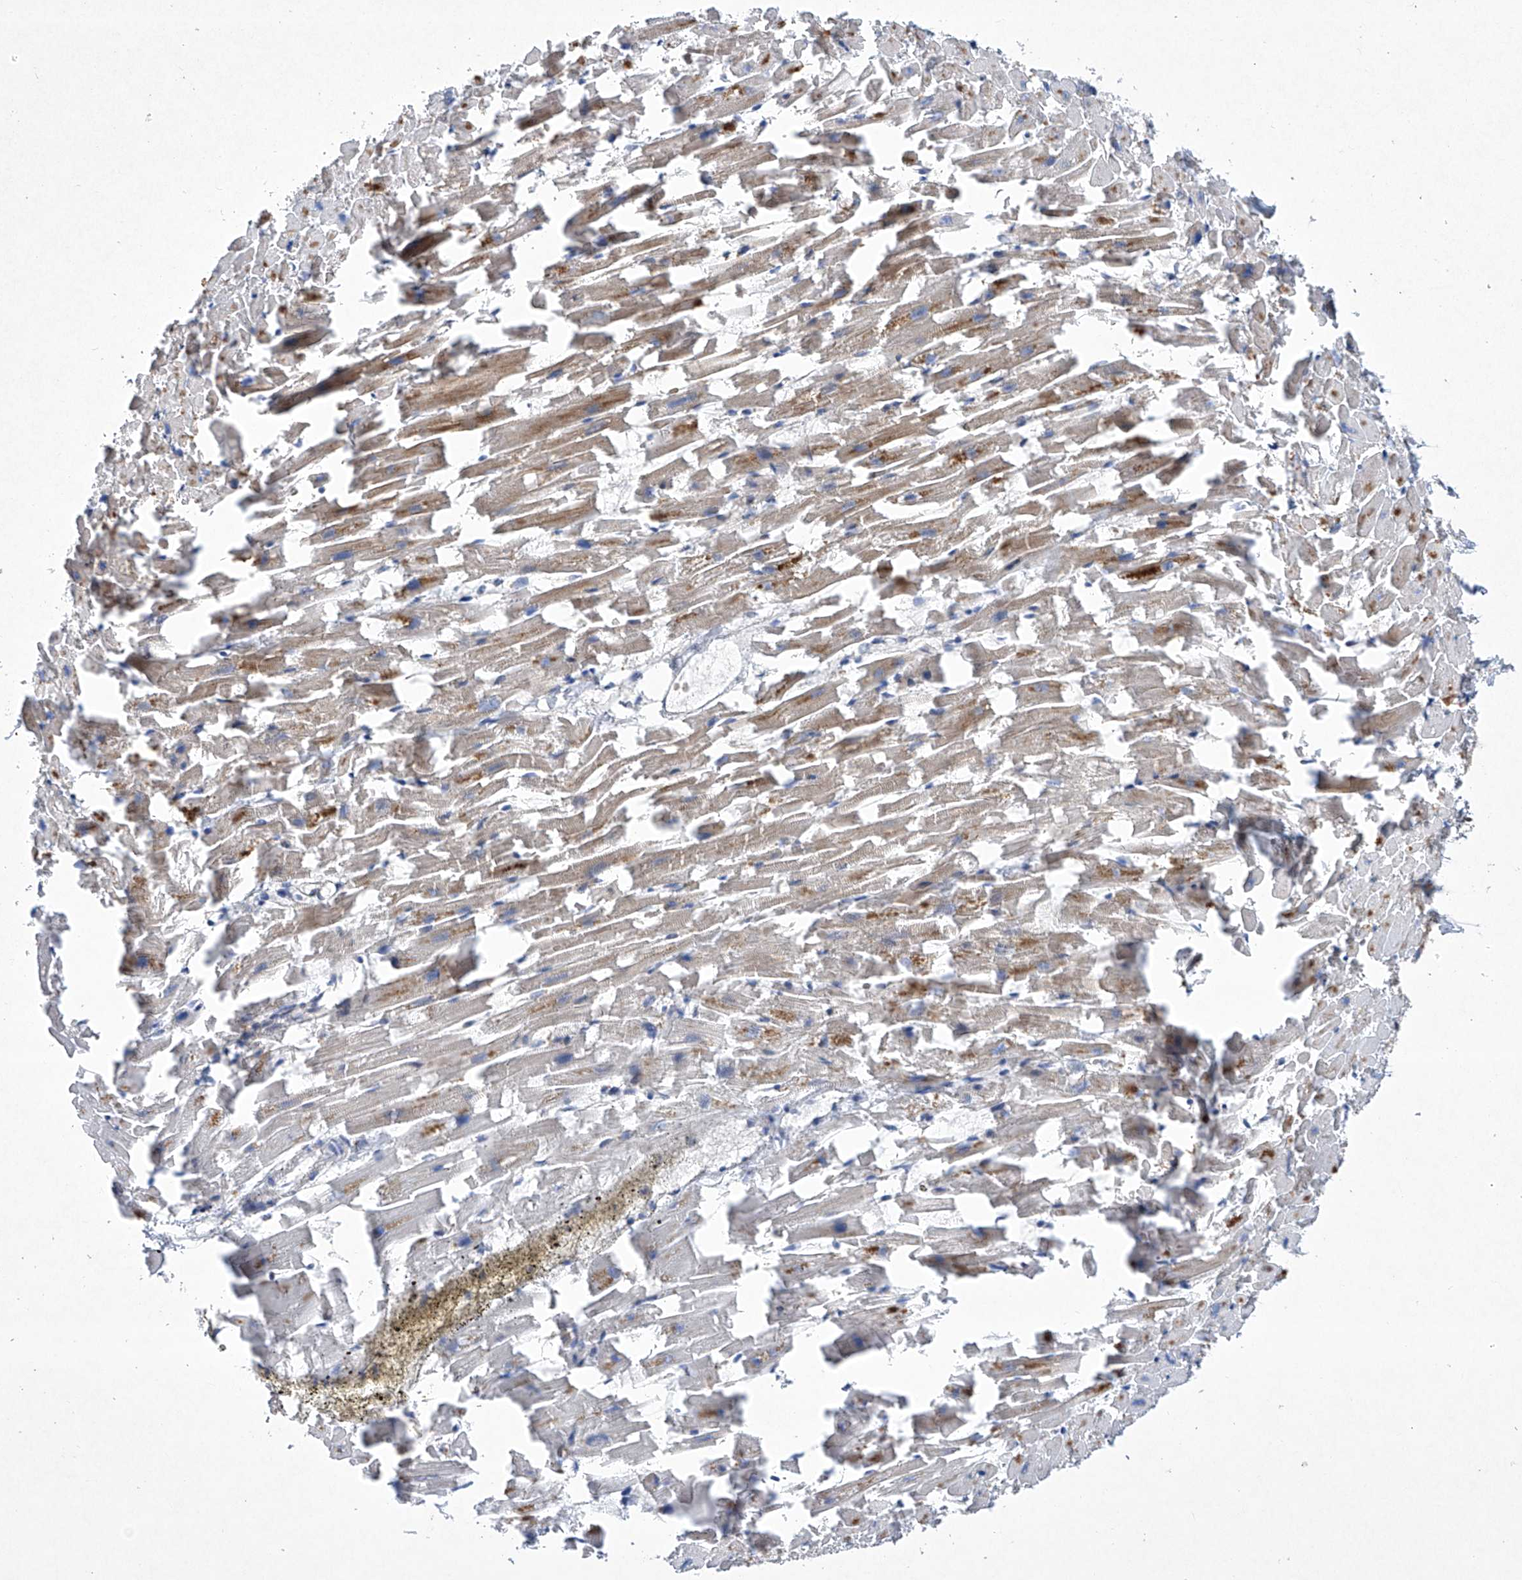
{"staining": {"intensity": "weak", "quantity": ">75%", "location": "cytoplasmic/membranous"}, "tissue": "heart muscle", "cell_type": "Cardiomyocytes", "image_type": "normal", "snomed": [{"axis": "morphology", "description": "Normal tissue, NOS"}, {"axis": "topography", "description": "Heart"}], "caption": "Immunohistochemical staining of benign human heart muscle displays weak cytoplasmic/membranous protein positivity in approximately >75% of cardiomyocytes.", "gene": "CISH", "patient": {"sex": "female", "age": 64}}